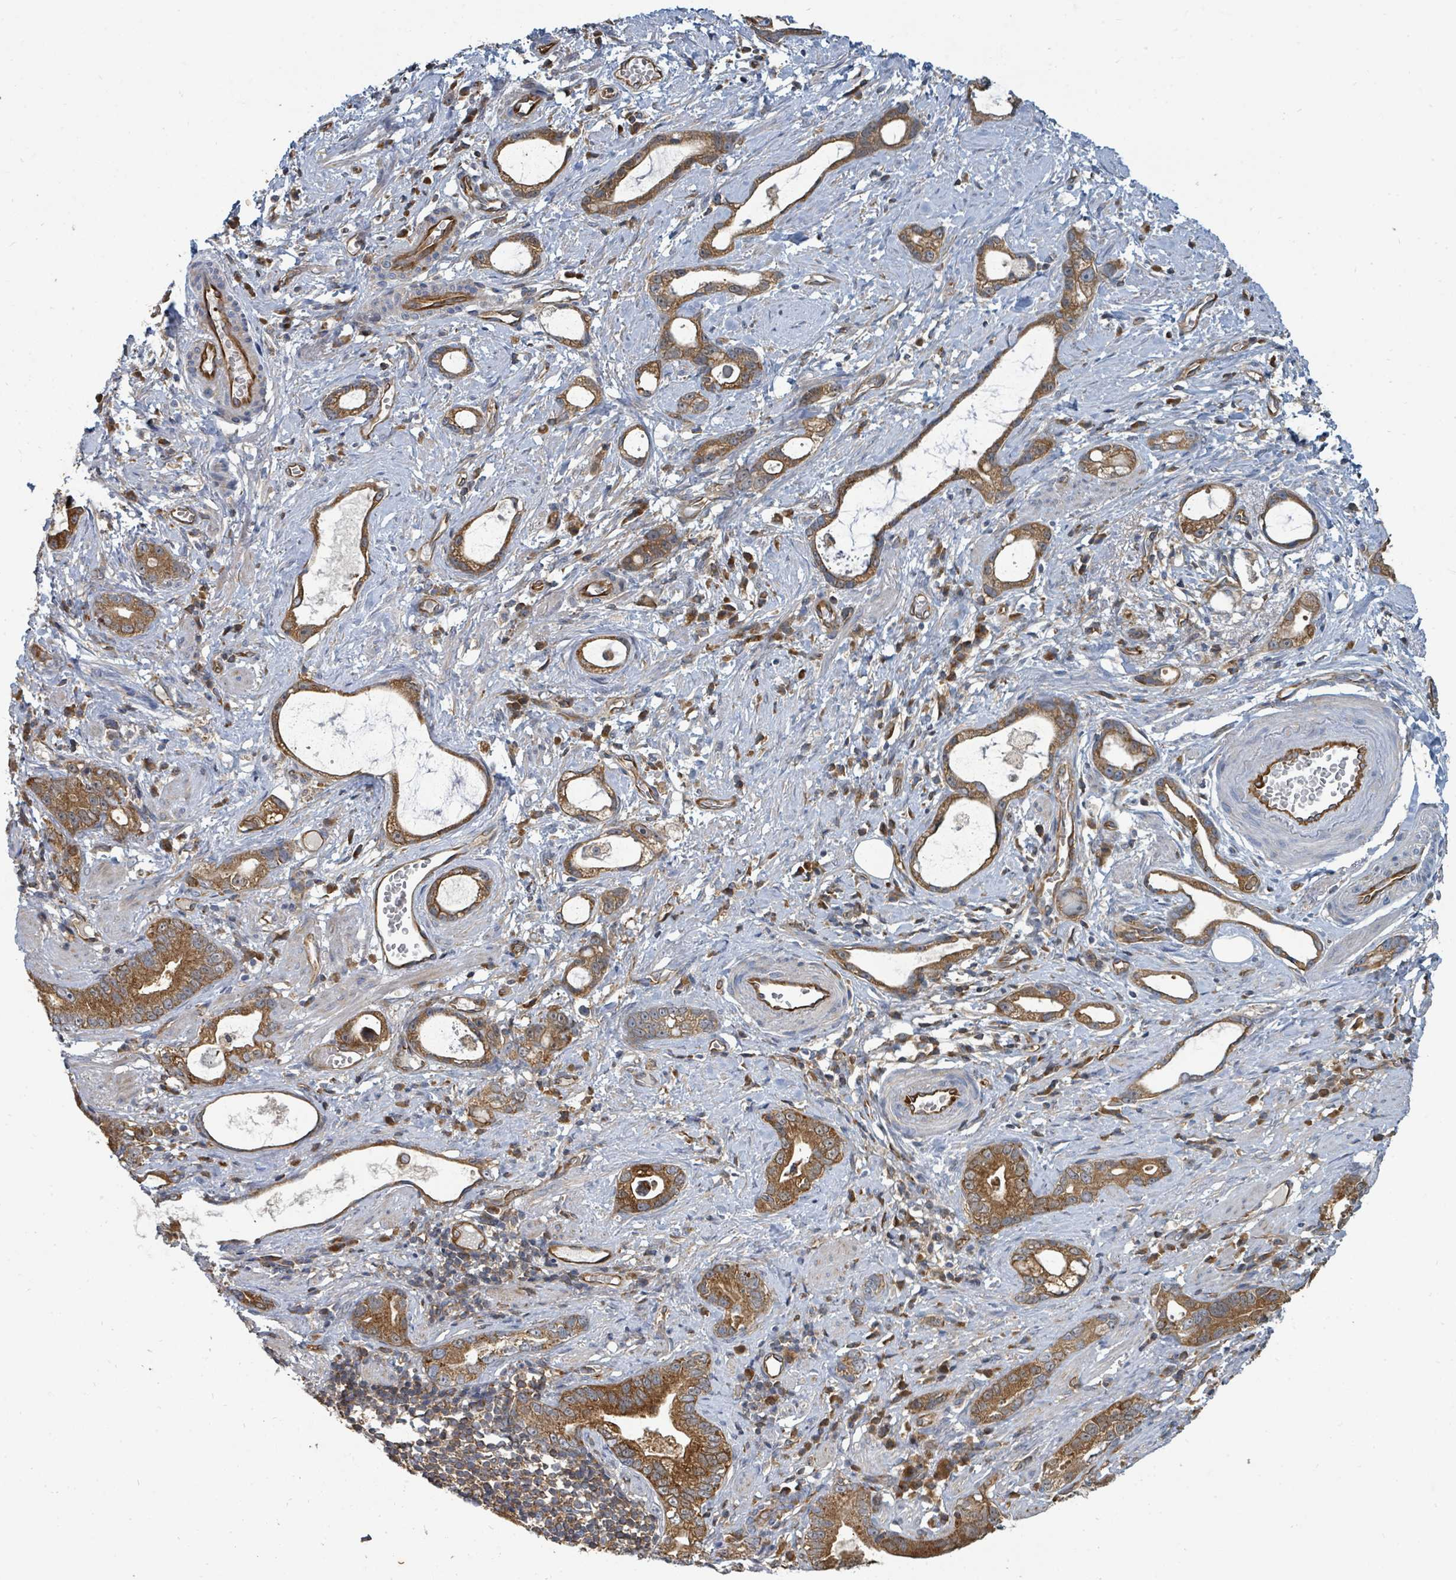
{"staining": {"intensity": "moderate", "quantity": ">75%", "location": "cytoplasmic/membranous"}, "tissue": "stomach cancer", "cell_type": "Tumor cells", "image_type": "cancer", "snomed": [{"axis": "morphology", "description": "Adenocarcinoma, NOS"}, {"axis": "topography", "description": "Stomach"}], "caption": "Immunohistochemical staining of human stomach cancer demonstrates medium levels of moderate cytoplasmic/membranous expression in approximately >75% of tumor cells.", "gene": "BOLA2B", "patient": {"sex": "male", "age": 55}}